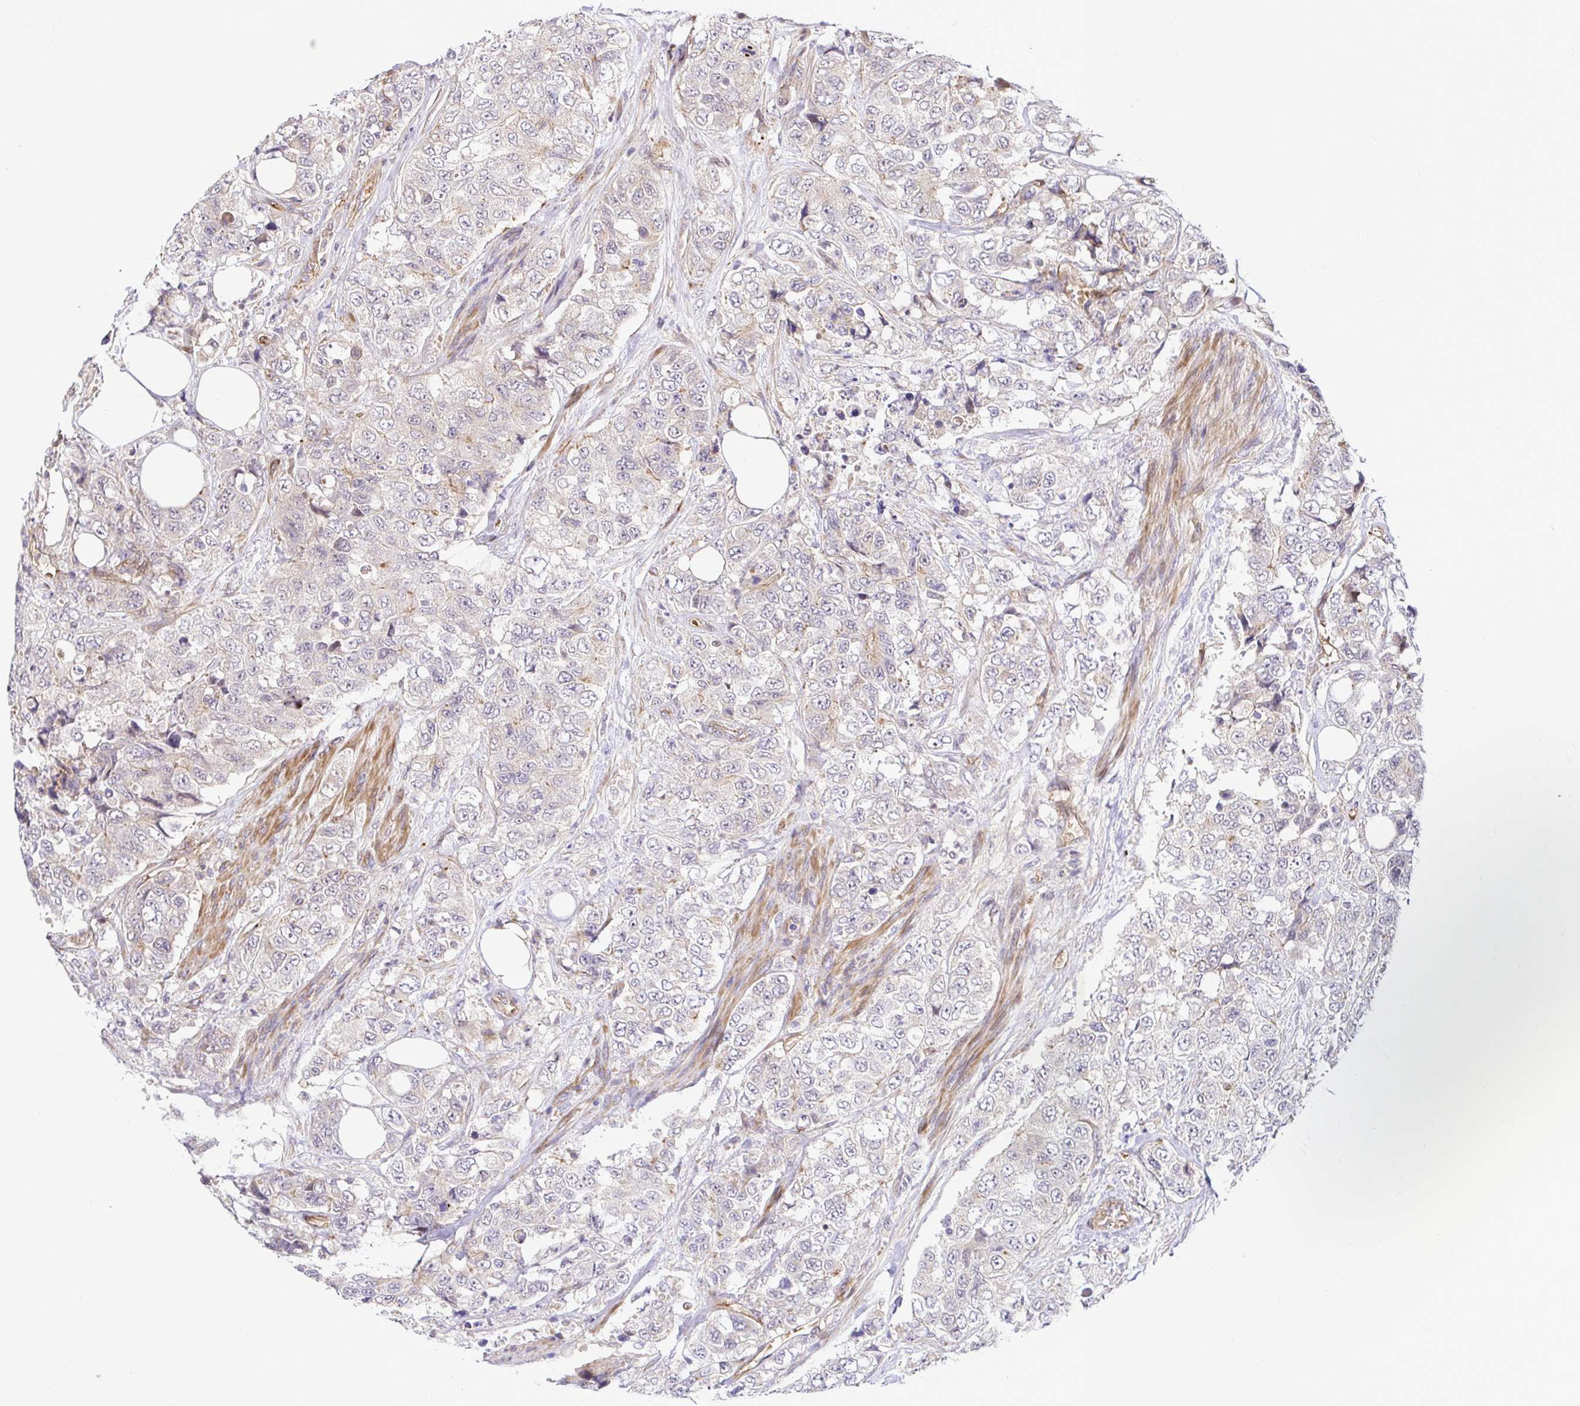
{"staining": {"intensity": "weak", "quantity": "<25%", "location": "cytoplasmic/membranous"}, "tissue": "urothelial cancer", "cell_type": "Tumor cells", "image_type": "cancer", "snomed": [{"axis": "morphology", "description": "Urothelial carcinoma, High grade"}, {"axis": "topography", "description": "Urinary bladder"}], "caption": "Immunohistochemistry histopathology image of neoplastic tissue: urothelial cancer stained with DAB demonstrates no significant protein positivity in tumor cells.", "gene": "TRIM55", "patient": {"sex": "female", "age": 78}}